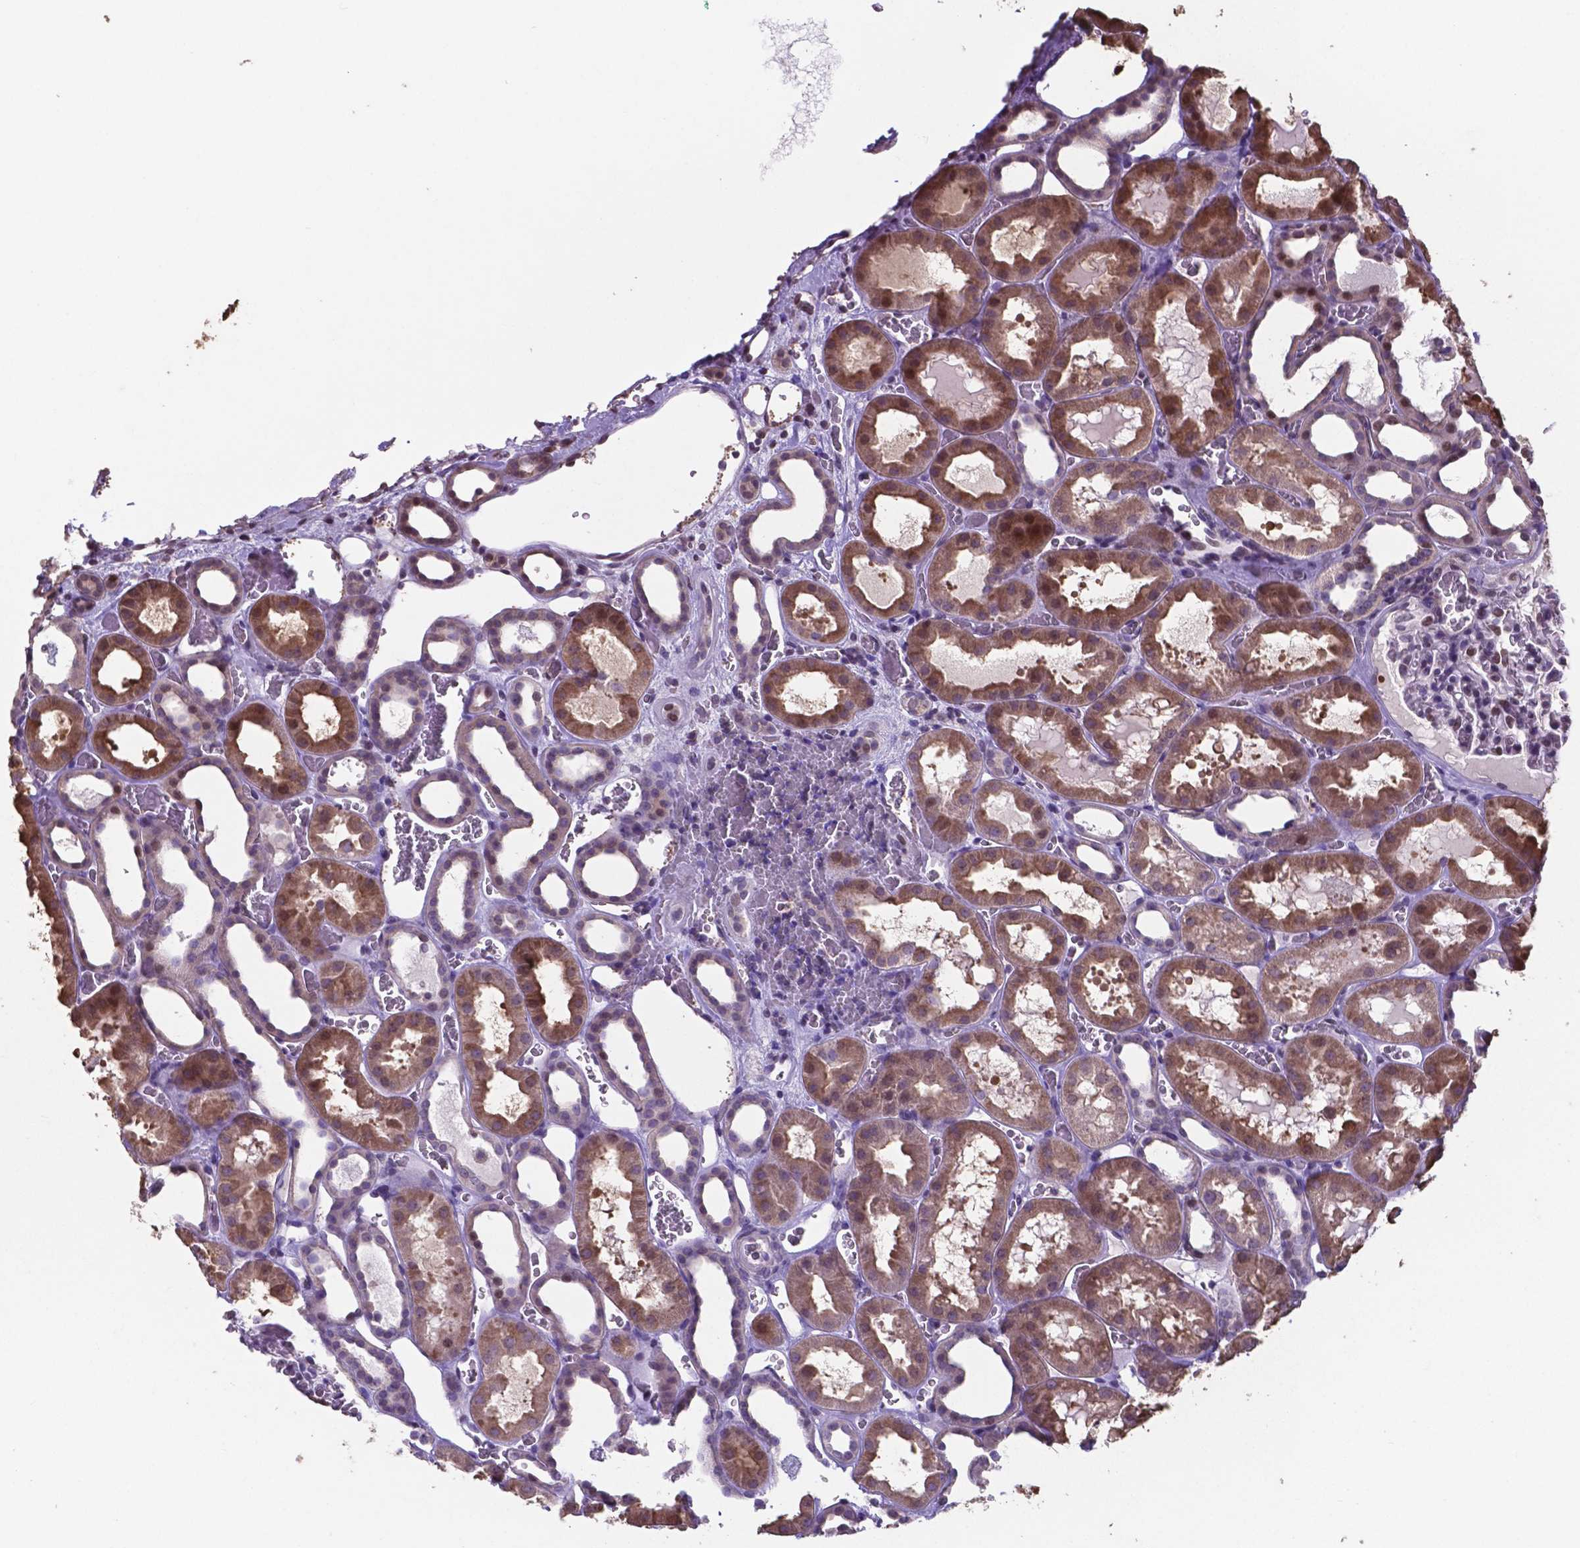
{"staining": {"intensity": "moderate", "quantity": "<25%", "location": "nuclear"}, "tissue": "kidney", "cell_type": "Cells in glomeruli", "image_type": "normal", "snomed": [{"axis": "morphology", "description": "Normal tissue, NOS"}, {"axis": "topography", "description": "Kidney"}], "caption": "Immunohistochemistry (DAB) staining of unremarkable kidney displays moderate nuclear protein positivity in about <25% of cells in glomeruli. The protein is stained brown, and the nuclei are stained in blue (DAB IHC with brightfield microscopy, high magnification).", "gene": "MLC1", "patient": {"sex": "female", "age": 41}}